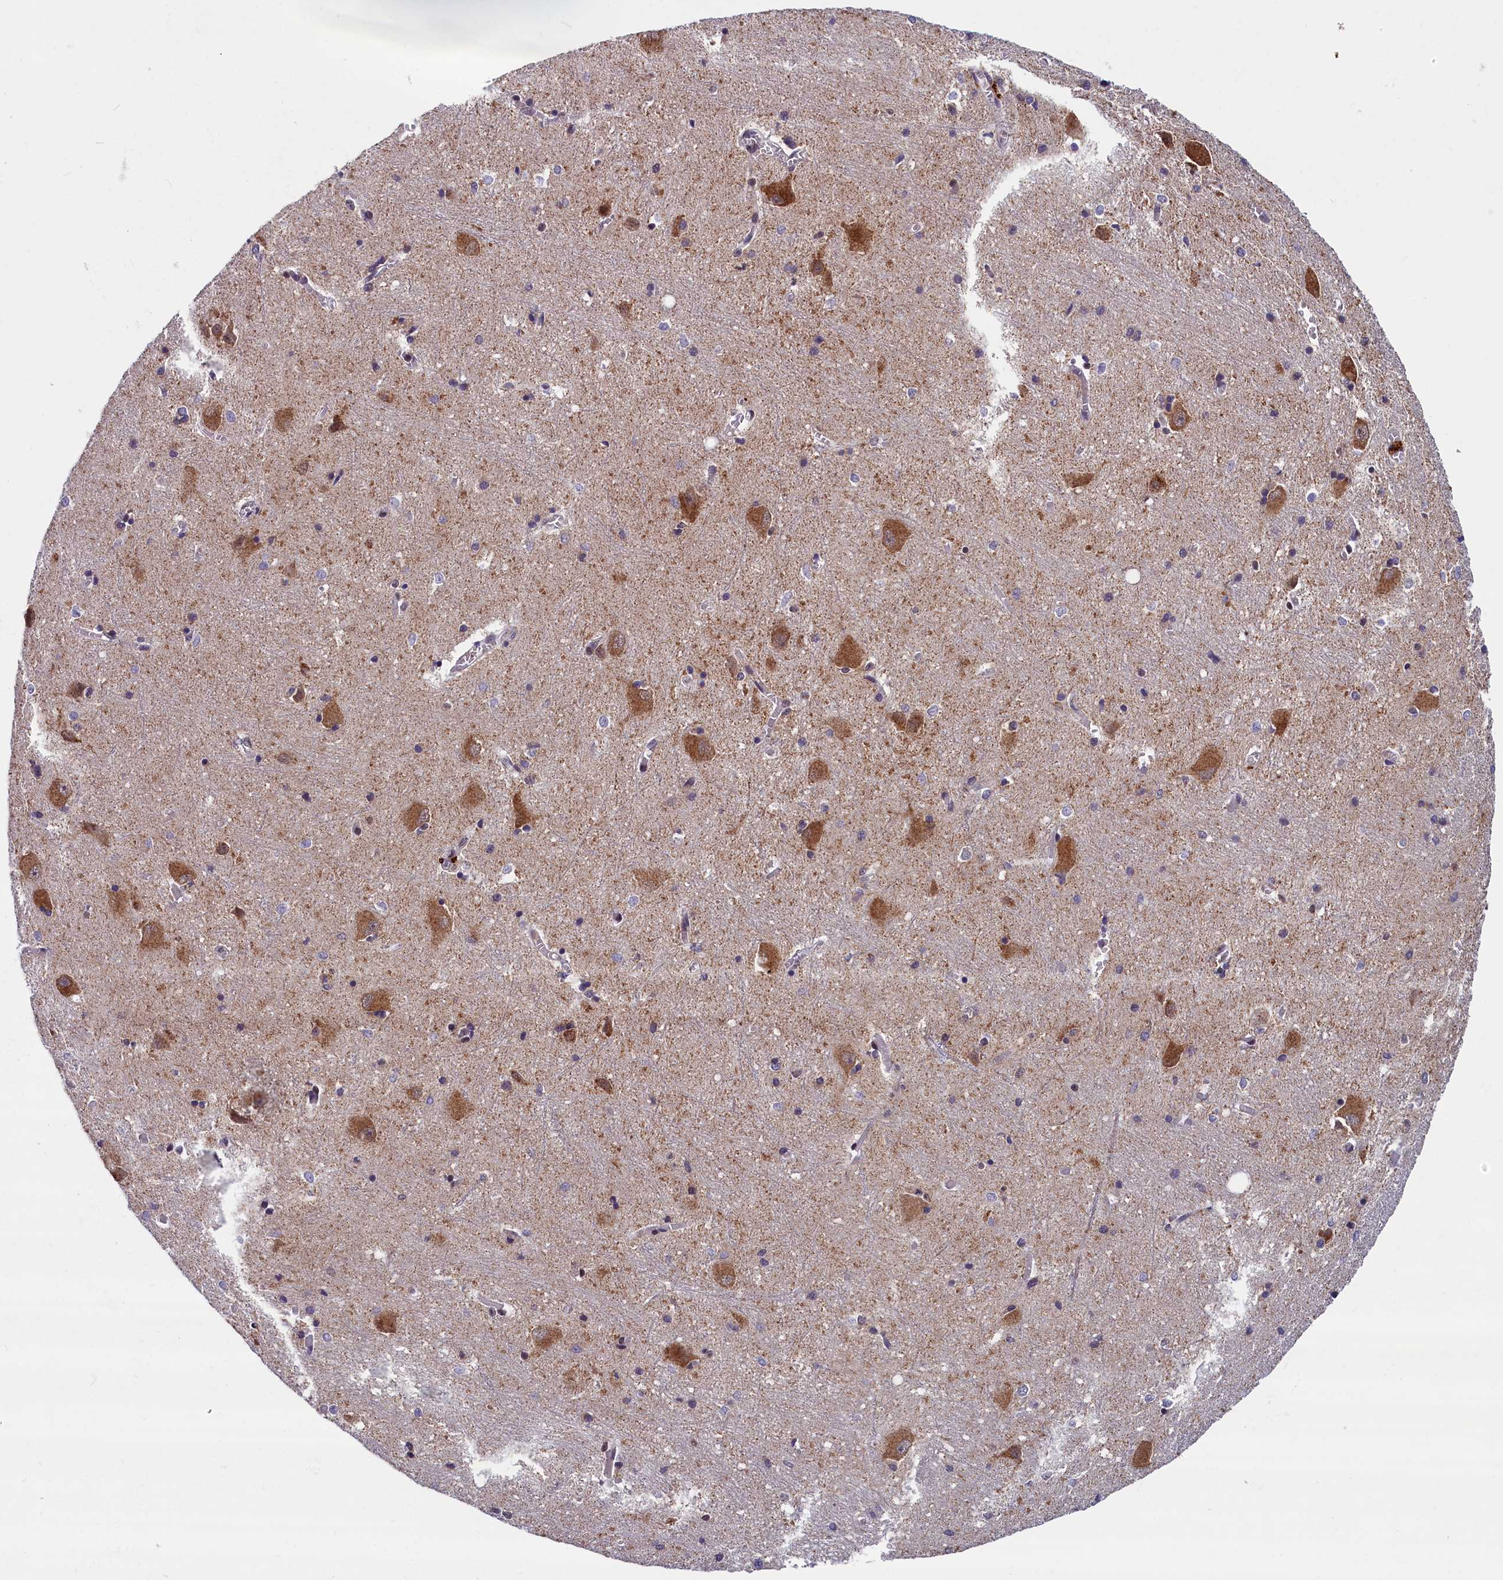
{"staining": {"intensity": "moderate", "quantity": "<25%", "location": "cytoplasmic/membranous,nuclear"}, "tissue": "caudate", "cell_type": "Glial cells", "image_type": "normal", "snomed": [{"axis": "morphology", "description": "Normal tissue, NOS"}, {"axis": "topography", "description": "Lateral ventricle wall"}], "caption": "The histopathology image displays immunohistochemical staining of benign caudate. There is moderate cytoplasmic/membranous,nuclear positivity is seen in about <25% of glial cells. The staining was performed using DAB, with brown indicating positive protein expression. Nuclei are stained blue with hematoxylin.", "gene": "KCNK6", "patient": {"sex": "male", "age": 37}}